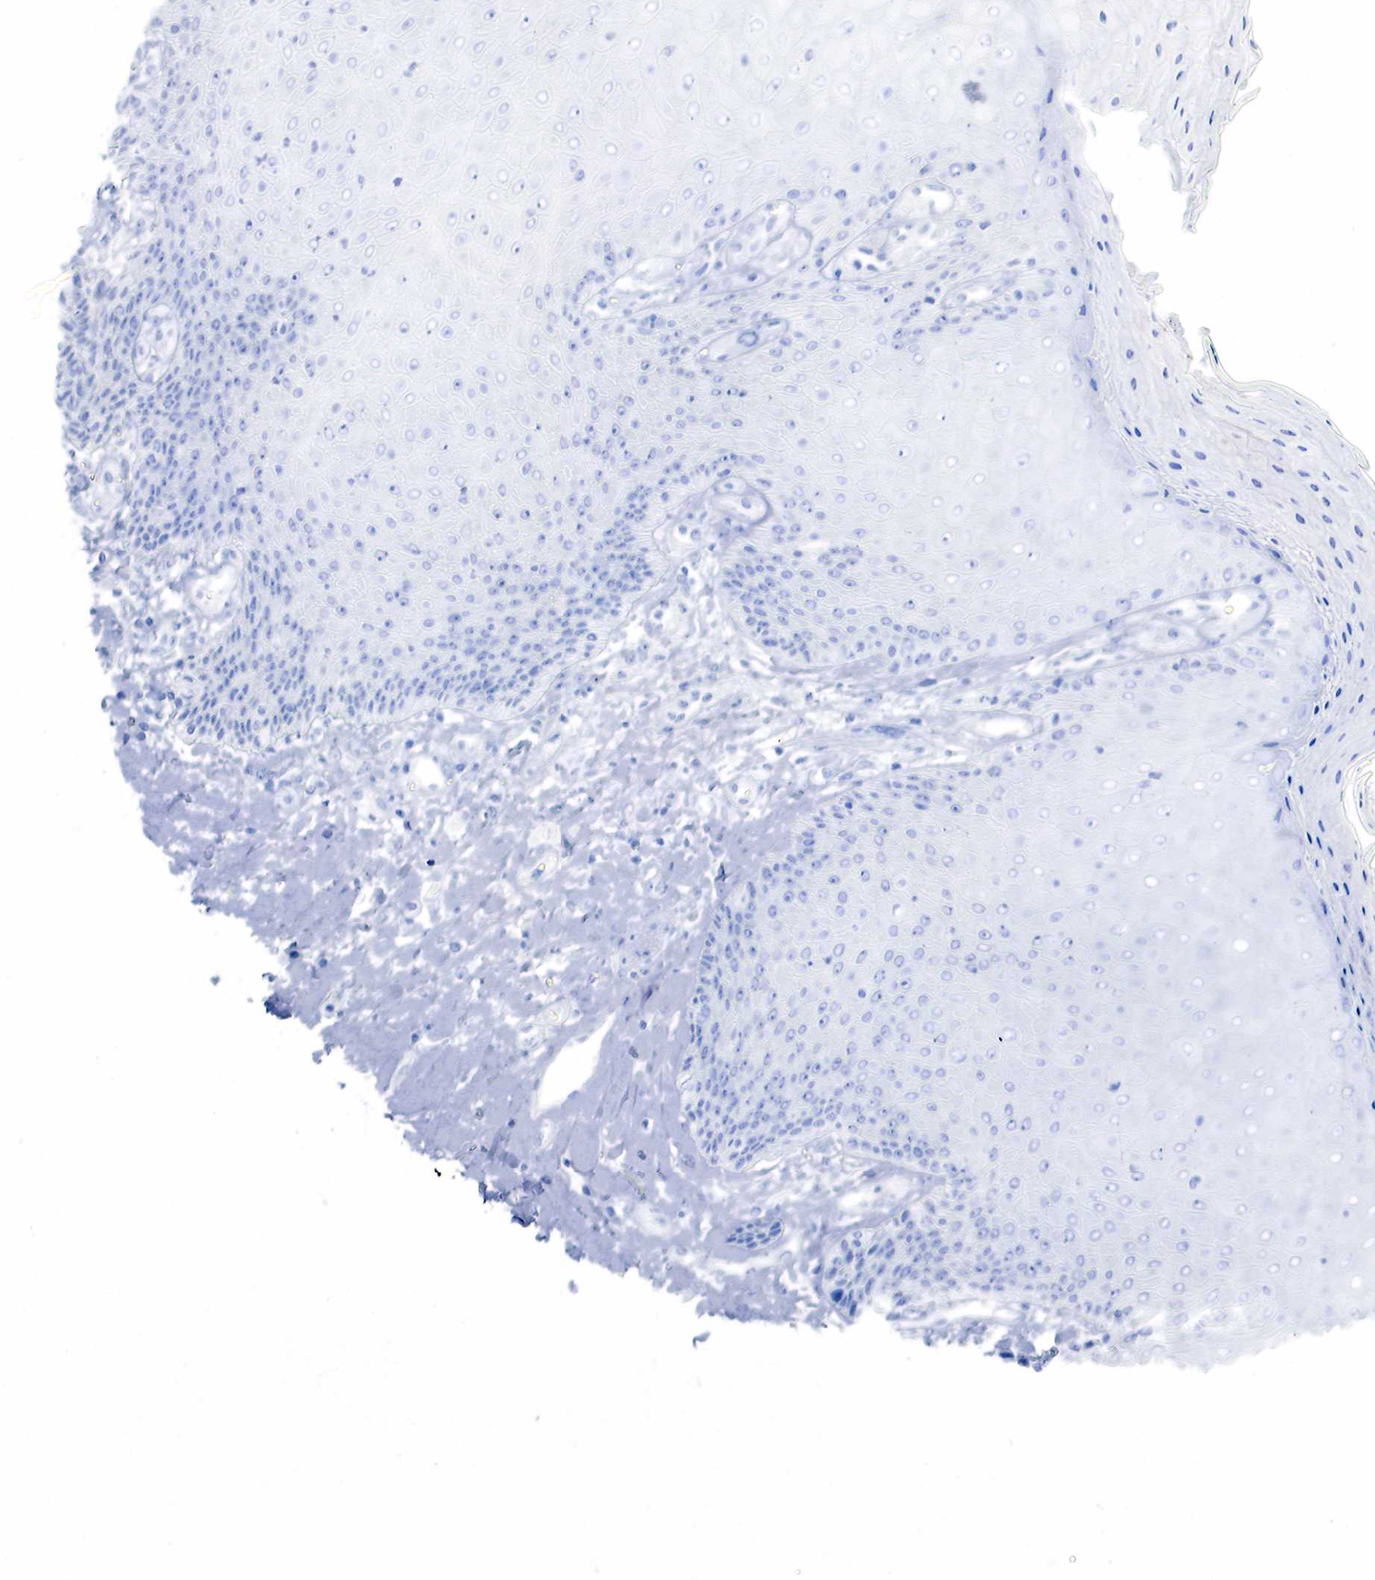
{"staining": {"intensity": "negative", "quantity": "none", "location": "none"}, "tissue": "skin", "cell_type": "Epidermal cells", "image_type": "normal", "snomed": [{"axis": "morphology", "description": "Normal tissue, NOS"}, {"axis": "topography", "description": "Skin"}, {"axis": "topography", "description": "Anal"}], "caption": "Skin was stained to show a protein in brown. There is no significant expression in epidermal cells. (DAB (3,3'-diaminobenzidine) immunohistochemistry (IHC), high magnification).", "gene": "PTH", "patient": {"sex": "male", "age": 61}}